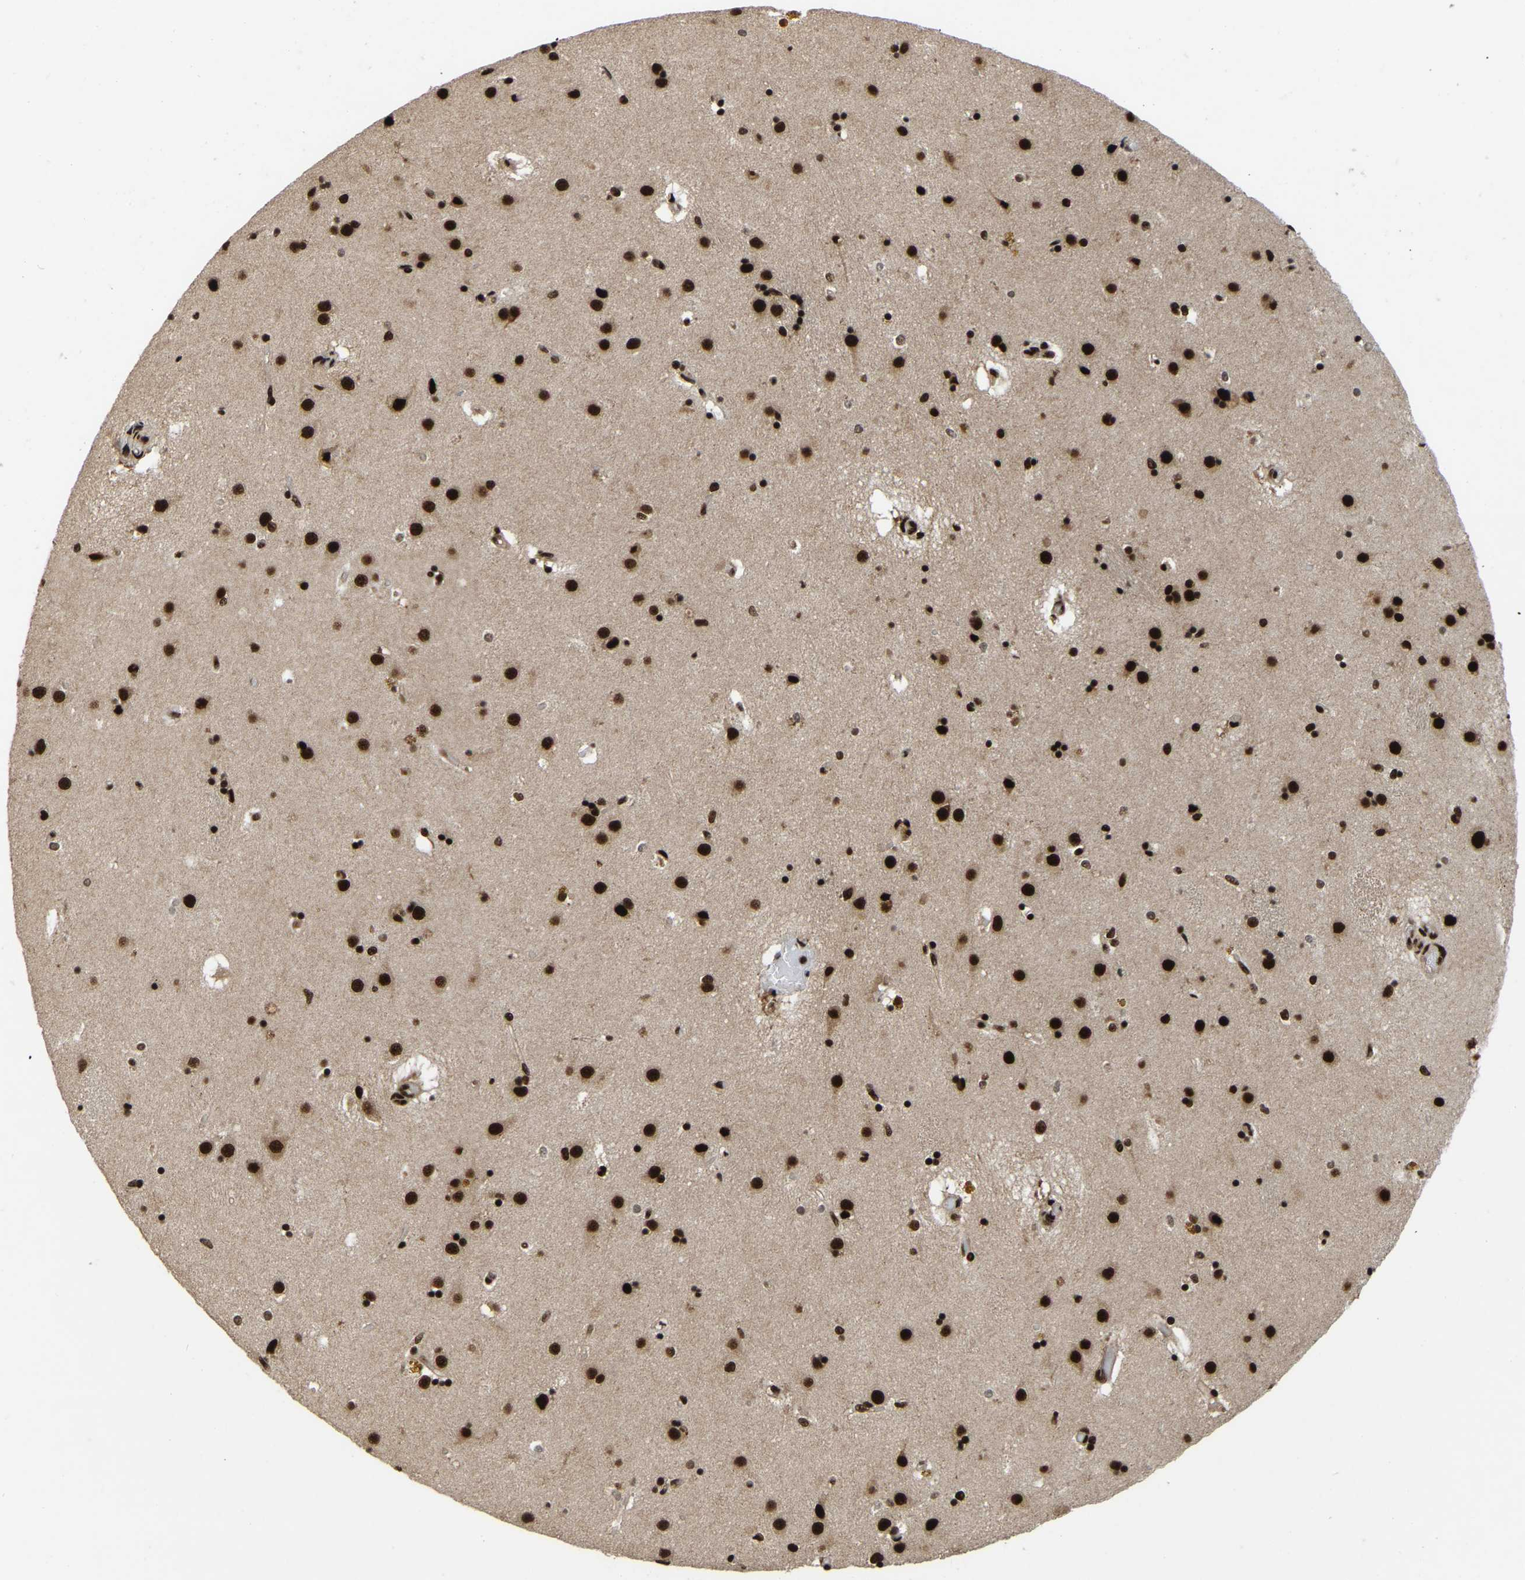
{"staining": {"intensity": "strong", "quantity": ">75%", "location": "nuclear"}, "tissue": "caudate", "cell_type": "Glial cells", "image_type": "normal", "snomed": [{"axis": "morphology", "description": "Normal tissue, NOS"}, {"axis": "topography", "description": "Lateral ventricle wall"}], "caption": "Strong nuclear staining is present in approximately >75% of glial cells in benign caudate.", "gene": "TBL1XR1", "patient": {"sex": "male", "age": 70}}